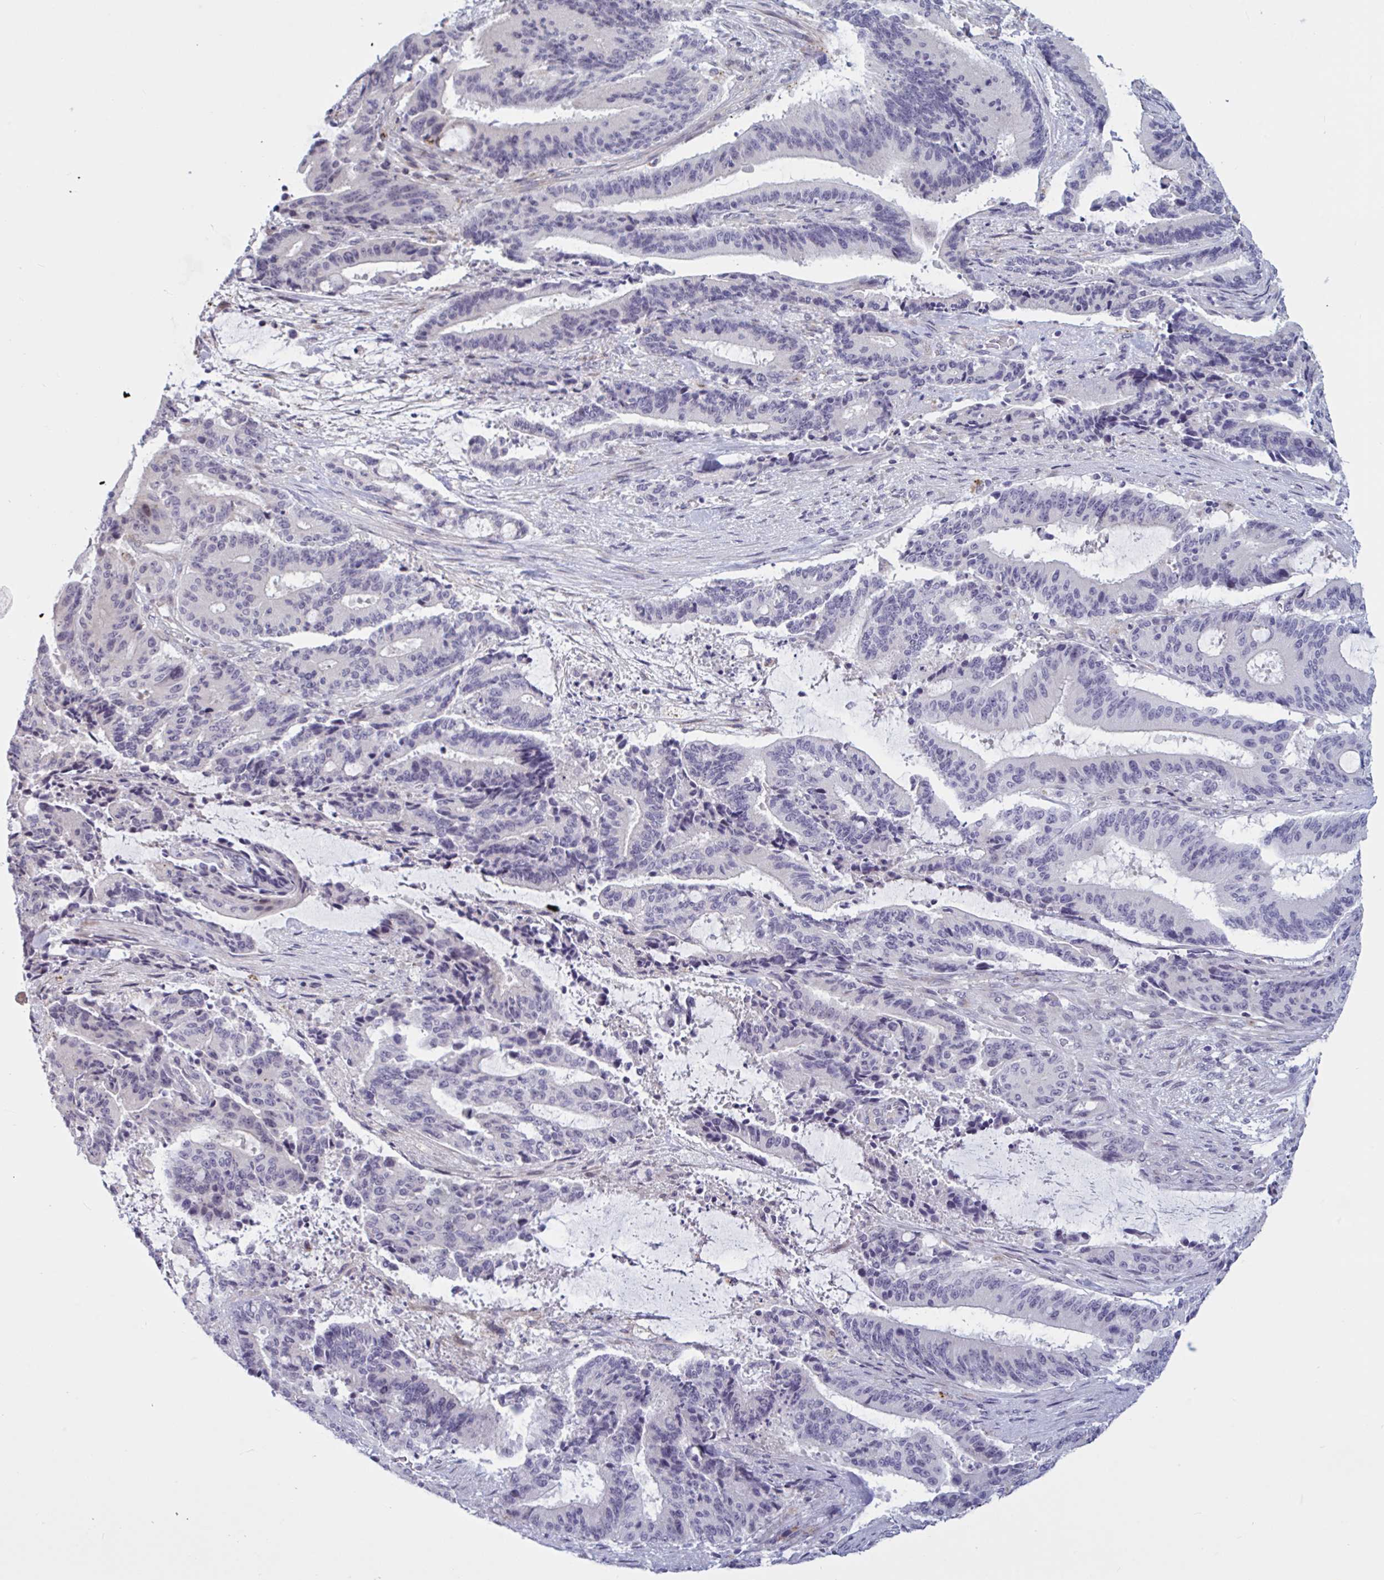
{"staining": {"intensity": "negative", "quantity": "none", "location": "none"}, "tissue": "liver cancer", "cell_type": "Tumor cells", "image_type": "cancer", "snomed": [{"axis": "morphology", "description": "Normal tissue, NOS"}, {"axis": "morphology", "description": "Cholangiocarcinoma"}, {"axis": "topography", "description": "Liver"}, {"axis": "topography", "description": "Peripheral nerve tissue"}], "caption": "There is no significant expression in tumor cells of liver cancer. (Stains: DAB IHC with hematoxylin counter stain, Microscopy: brightfield microscopy at high magnification).", "gene": "TCEAL8", "patient": {"sex": "female", "age": 73}}